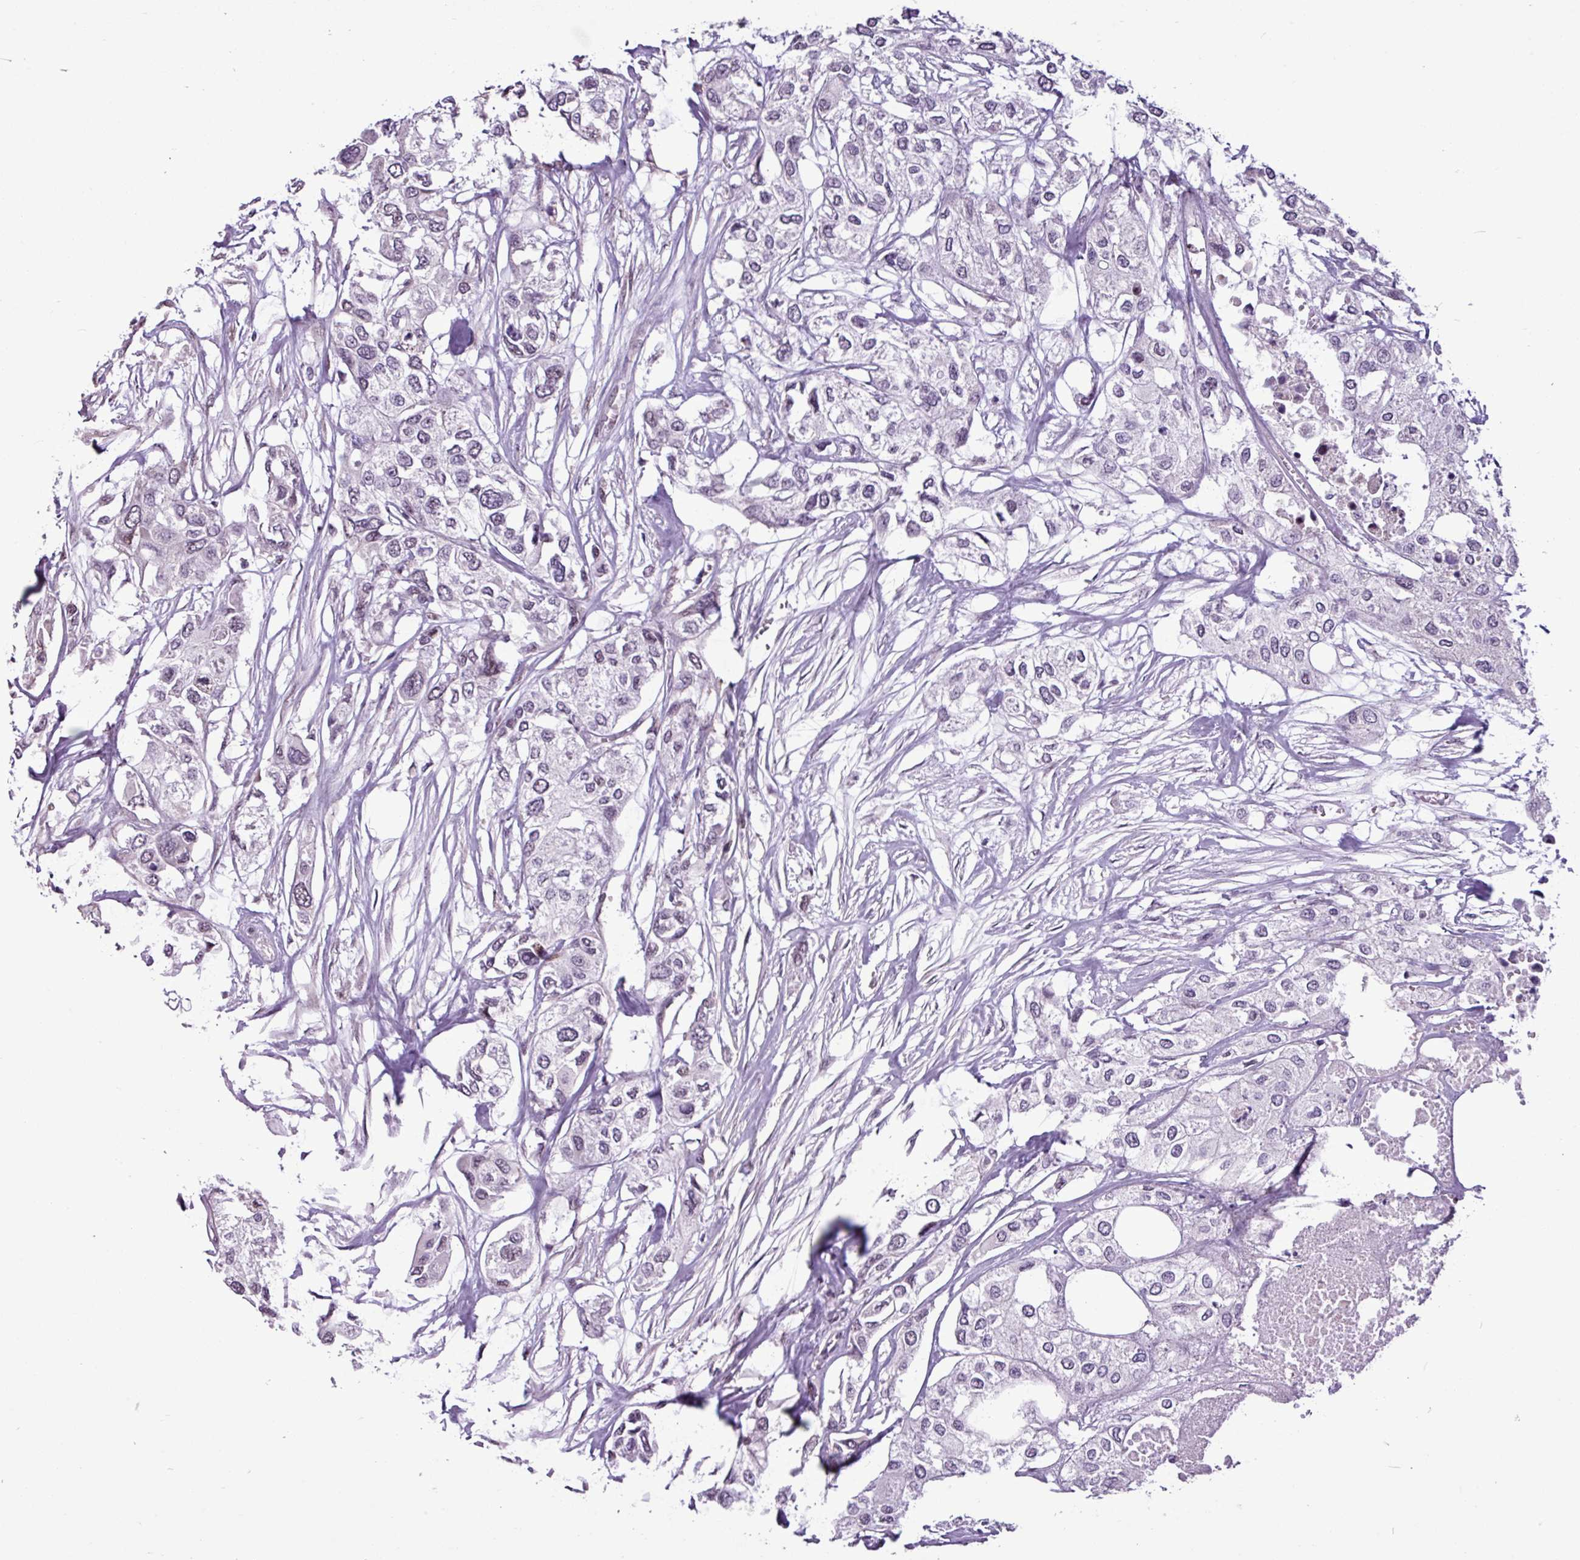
{"staining": {"intensity": "weak", "quantity": "<25%", "location": "nuclear"}, "tissue": "urothelial cancer", "cell_type": "Tumor cells", "image_type": "cancer", "snomed": [{"axis": "morphology", "description": "Urothelial carcinoma, High grade"}, {"axis": "topography", "description": "Urinary bladder"}], "caption": "Immunohistochemistry (IHC) photomicrograph of urothelial carcinoma (high-grade) stained for a protein (brown), which reveals no expression in tumor cells. (DAB IHC visualized using brightfield microscopy, high magnification).", "gene": "UTP18", "patient": {"sex": "male", "age": 64}}